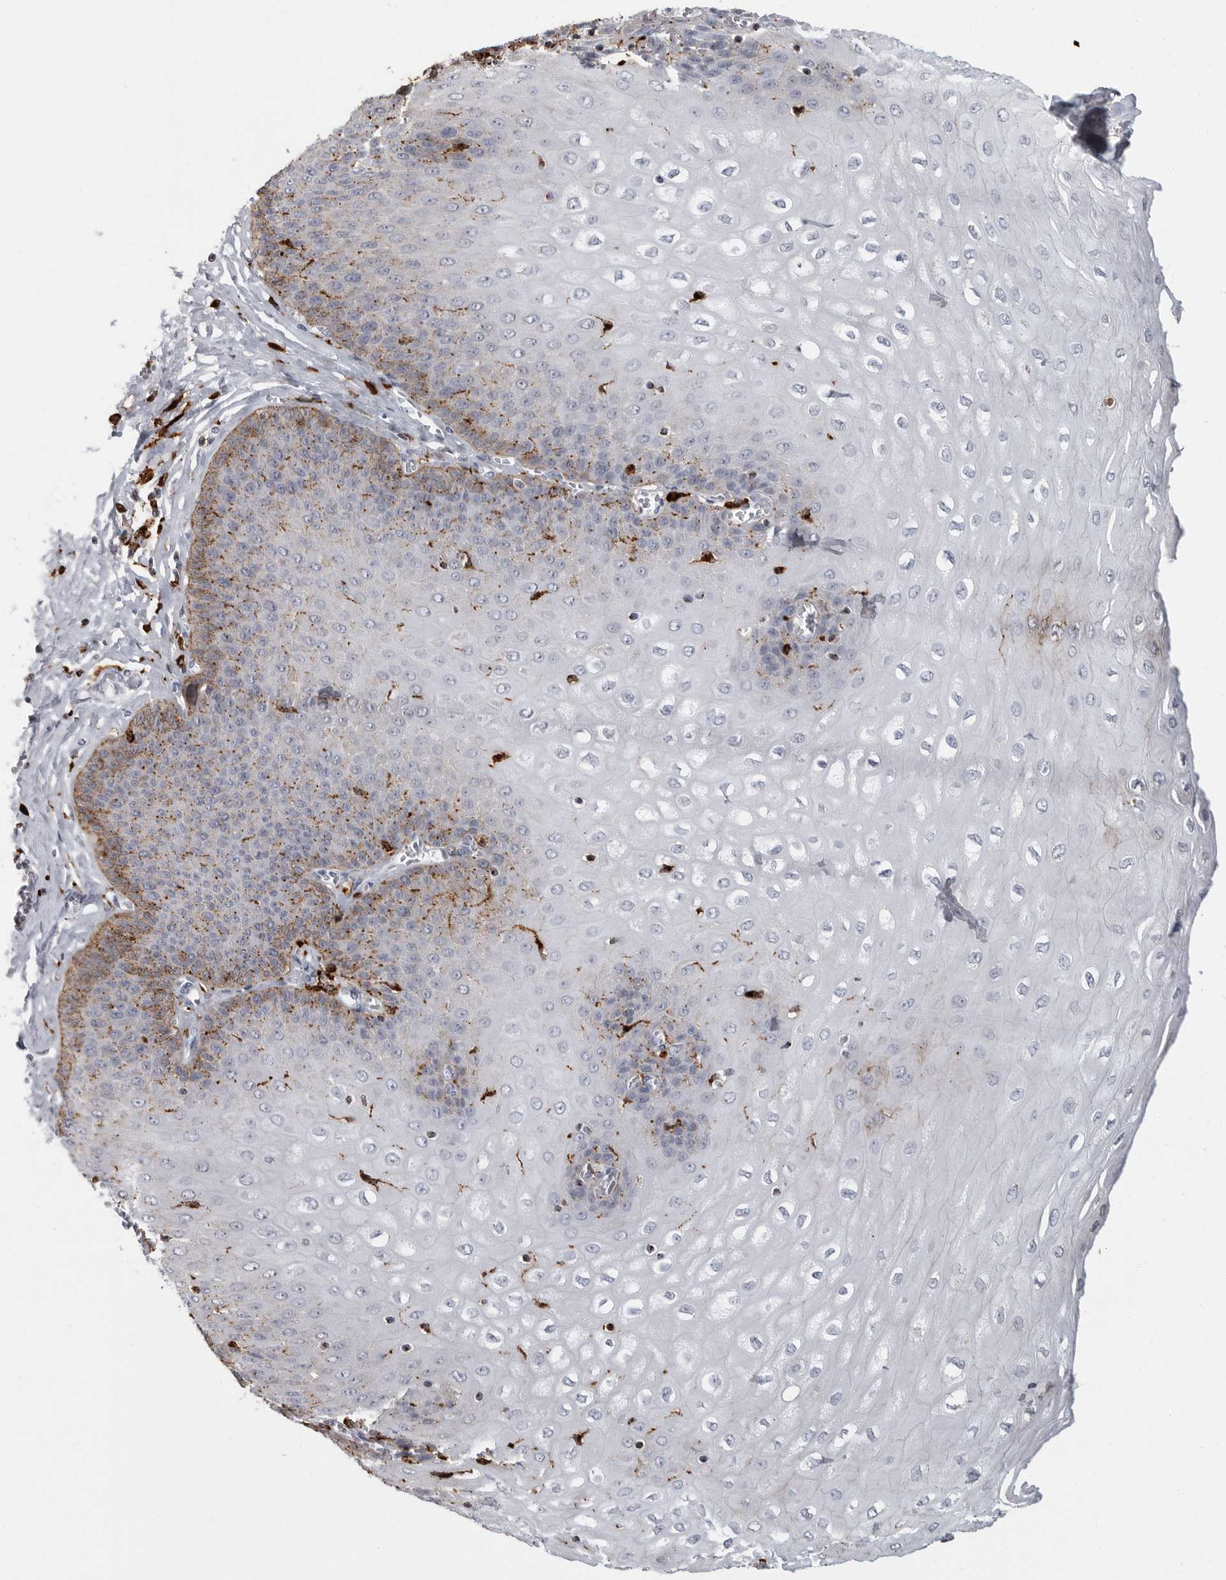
{"staining": {"intensity": "moderate", "quantity": "<25%", "location": "cytoplasmic/membranous"}, "tissue": "esophagus", "cell_type": "Squamous epithelial cells", "image_type": "normal", "snomed": [{"axis": "morphology", "description": "Normal tissue, NOS"}, {"axis": "topography", "description": "Esophagus"}], "caption": "A brown stain shows moderate cytoplasmic/membranous positivity of a protein in squamous epithelial cells of benign human esophagus.", "gene": "IFI30", "patient": {"sex": "male", "age": 60}}